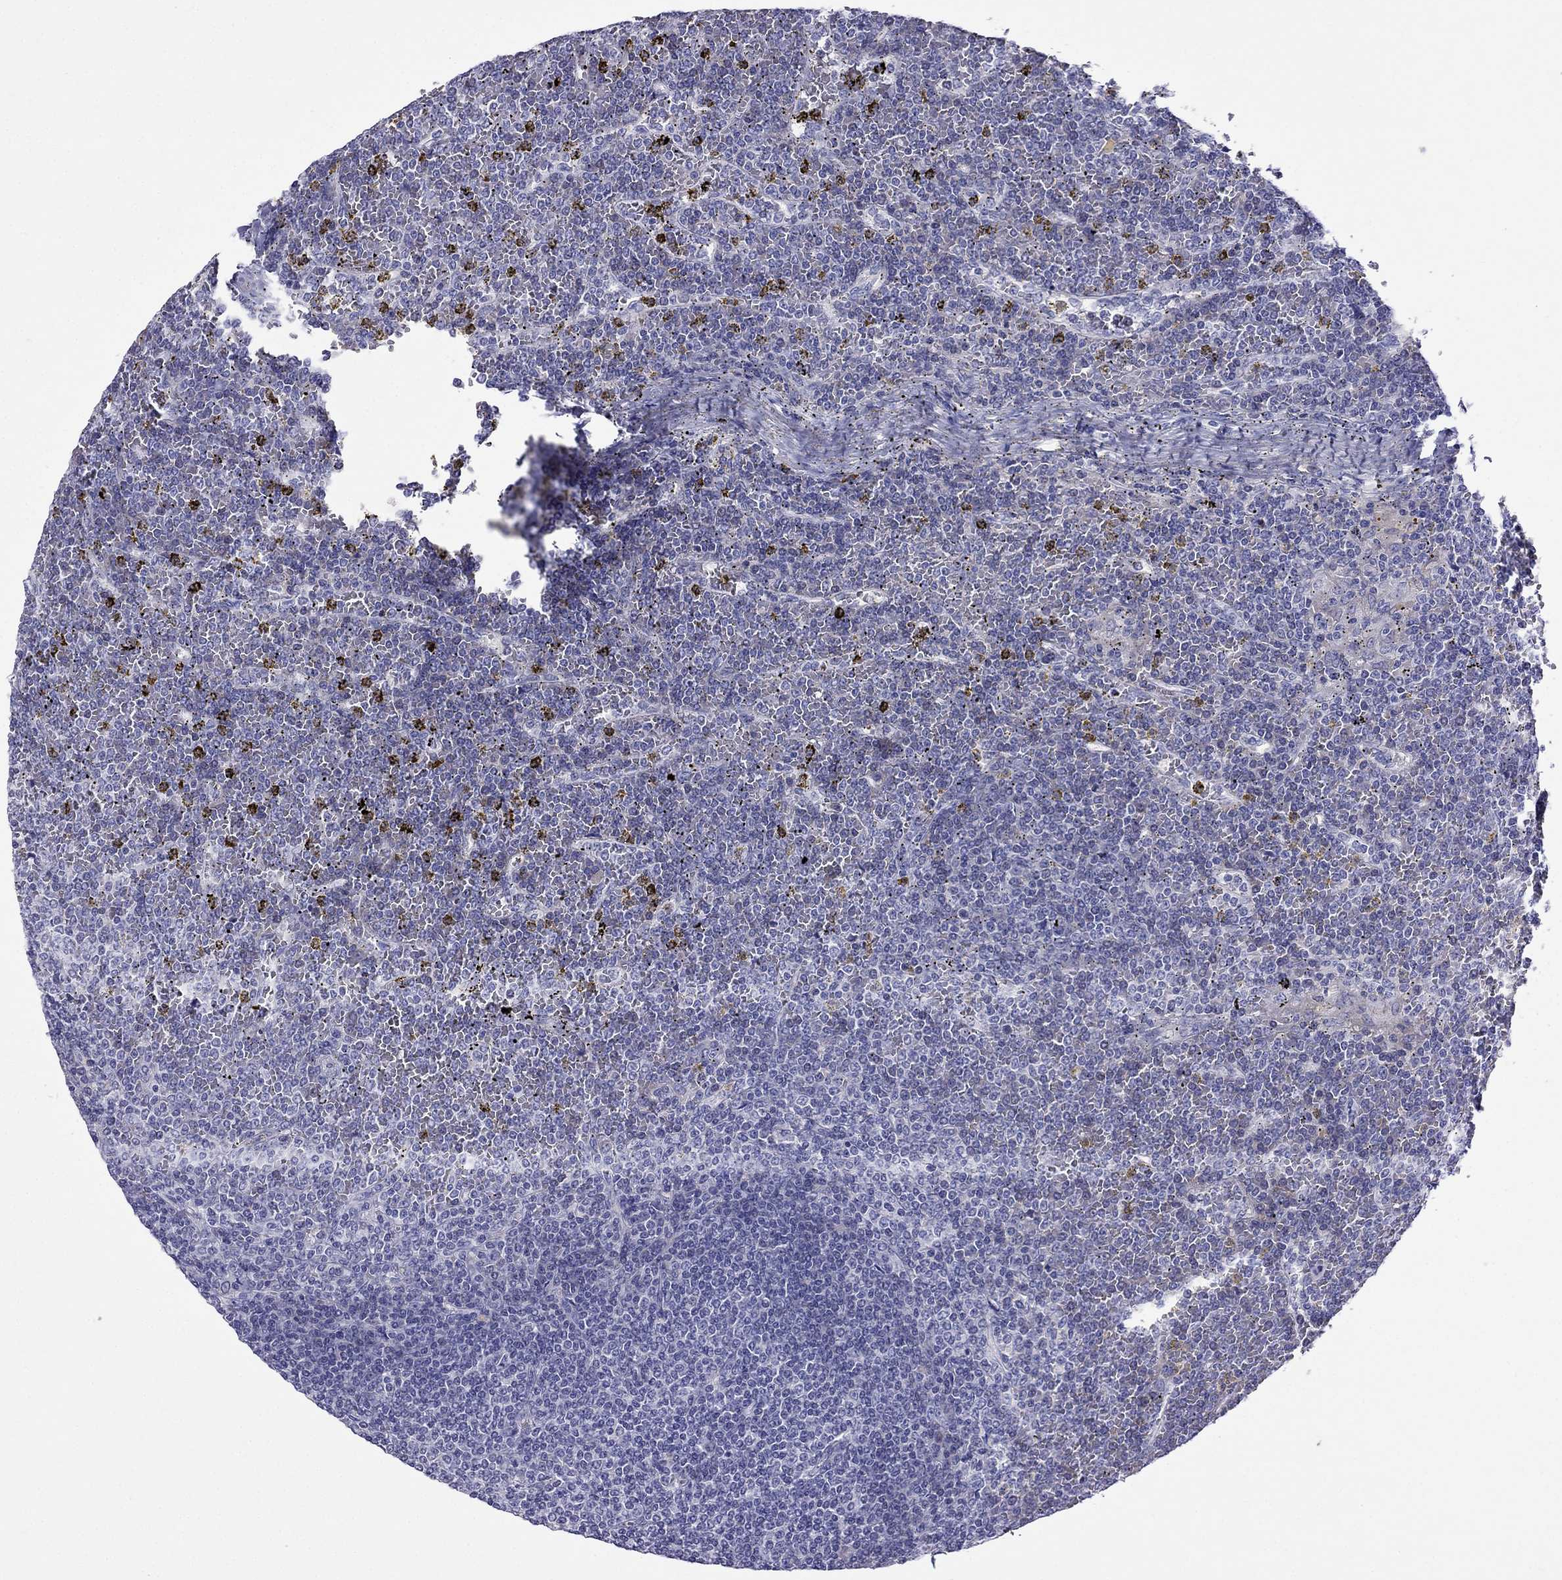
{"staining": {"intensity": "negative", "quantity": "none", "location": "none"}, "tissue": "lymphoma", "cell_type": "Tumor cells", "image_type": "cancer", "snomed": [{"axis": "morphology", "description": "Malignant lymphoma, non-Hodgkin's type, Low grade"}, {"axis": "topography", "description": "Spleen"}], "caption": "Micrograph shows no protein staining in tumor cells of lymphoma tissue. (DAB IHC visualized using brightfield microscopy, high magnification).", "gene": "TDRD1", "patient": {"sex": "female", "age": 19}}